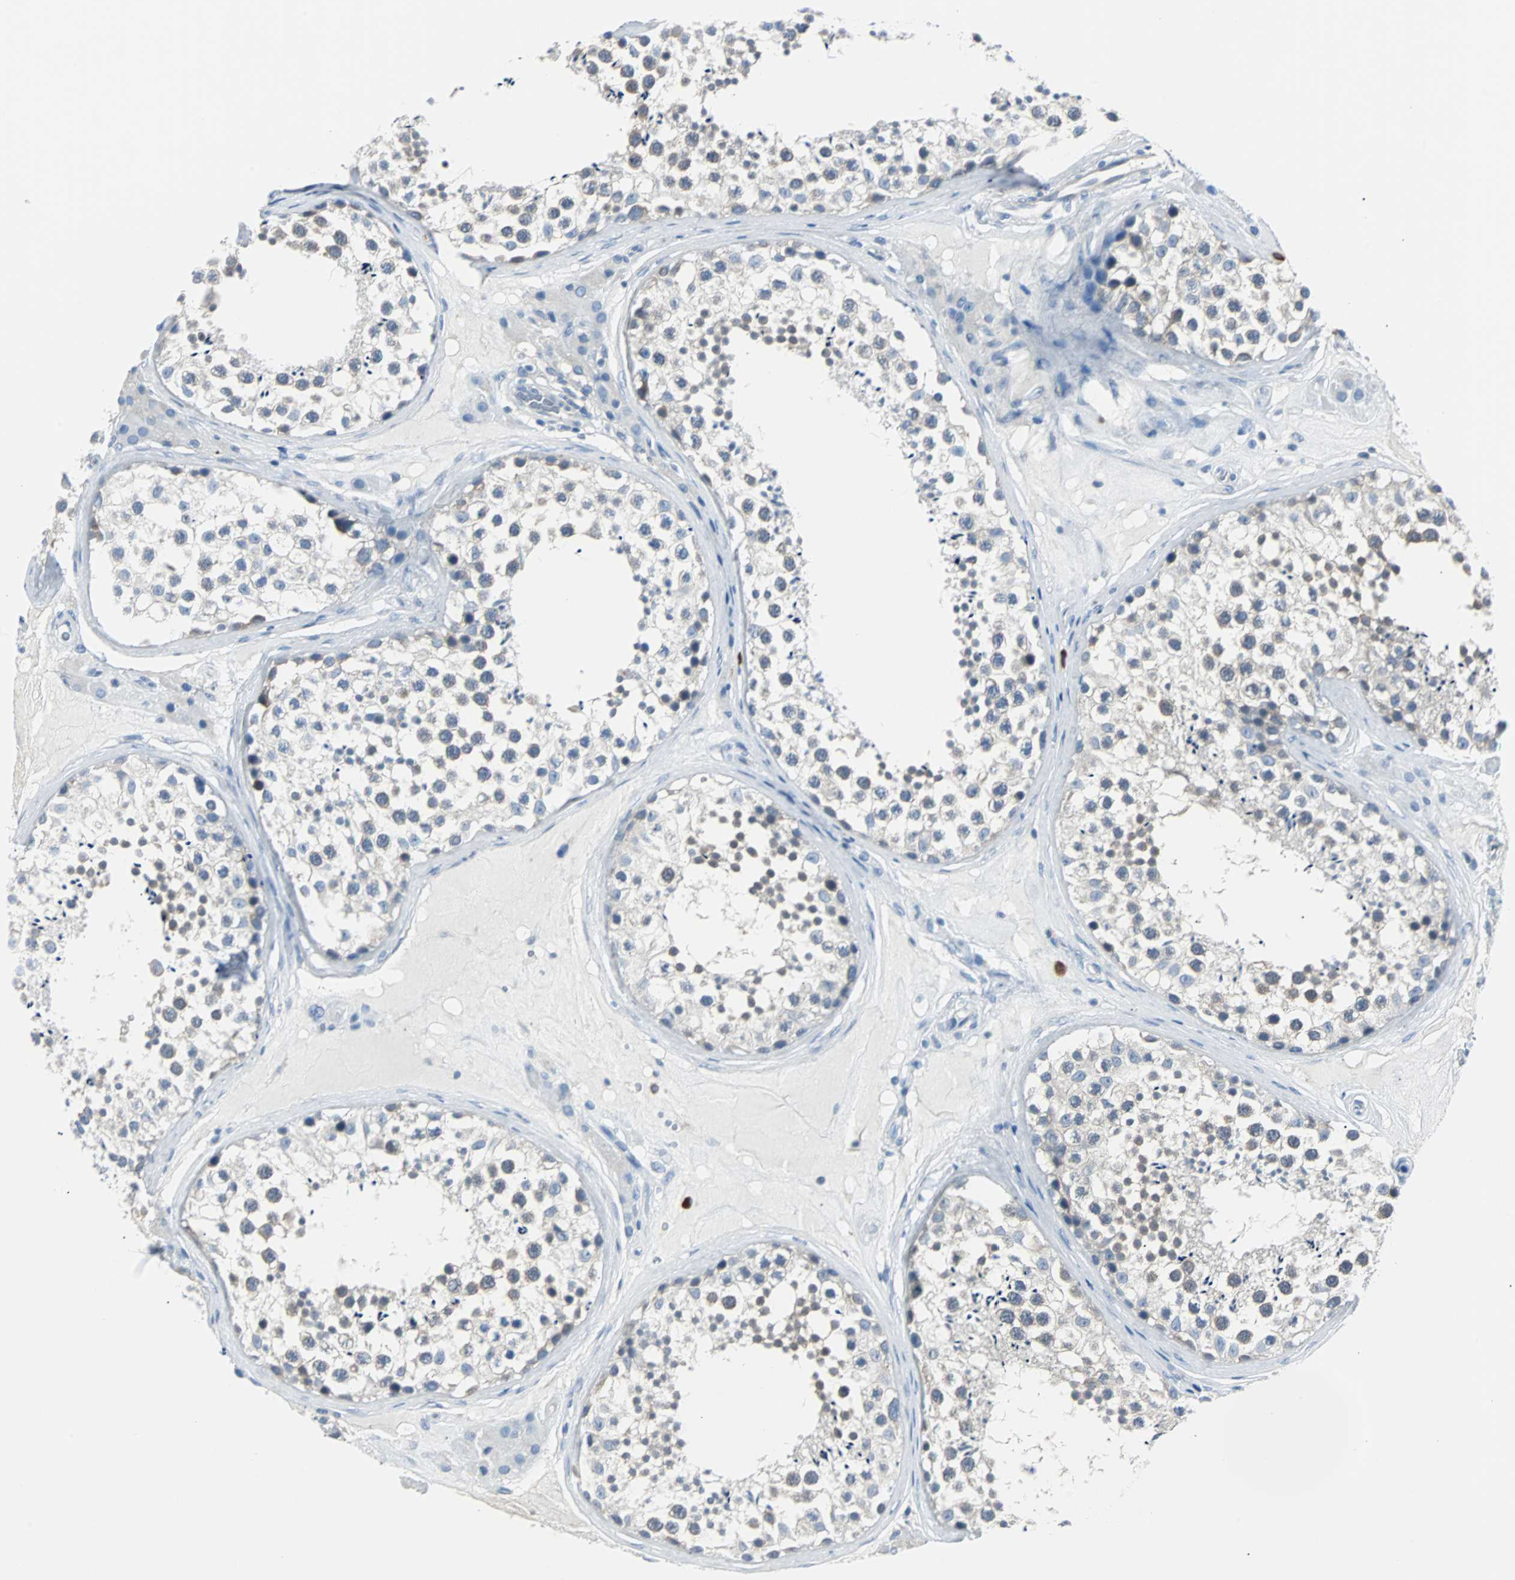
{"staining": {"intensity": "weak", "quantity": "<25%", "location": "cytoplasmic/membranous"}, "tissue": "testis", "cell_type": "Cells in seminiferous ducts", "image_type": "normal", "snomed": [{"axis": "morphology", "description": "Normal tissue, NOS"}, {"axis": "topography", "description": "Testis"}], "caption": "Histopathology image shows no significant protein staining in cells in seminiferous ducts of normal testis.", "gene": "RASA1", "patient": {"sex": "male", "age": 46}}